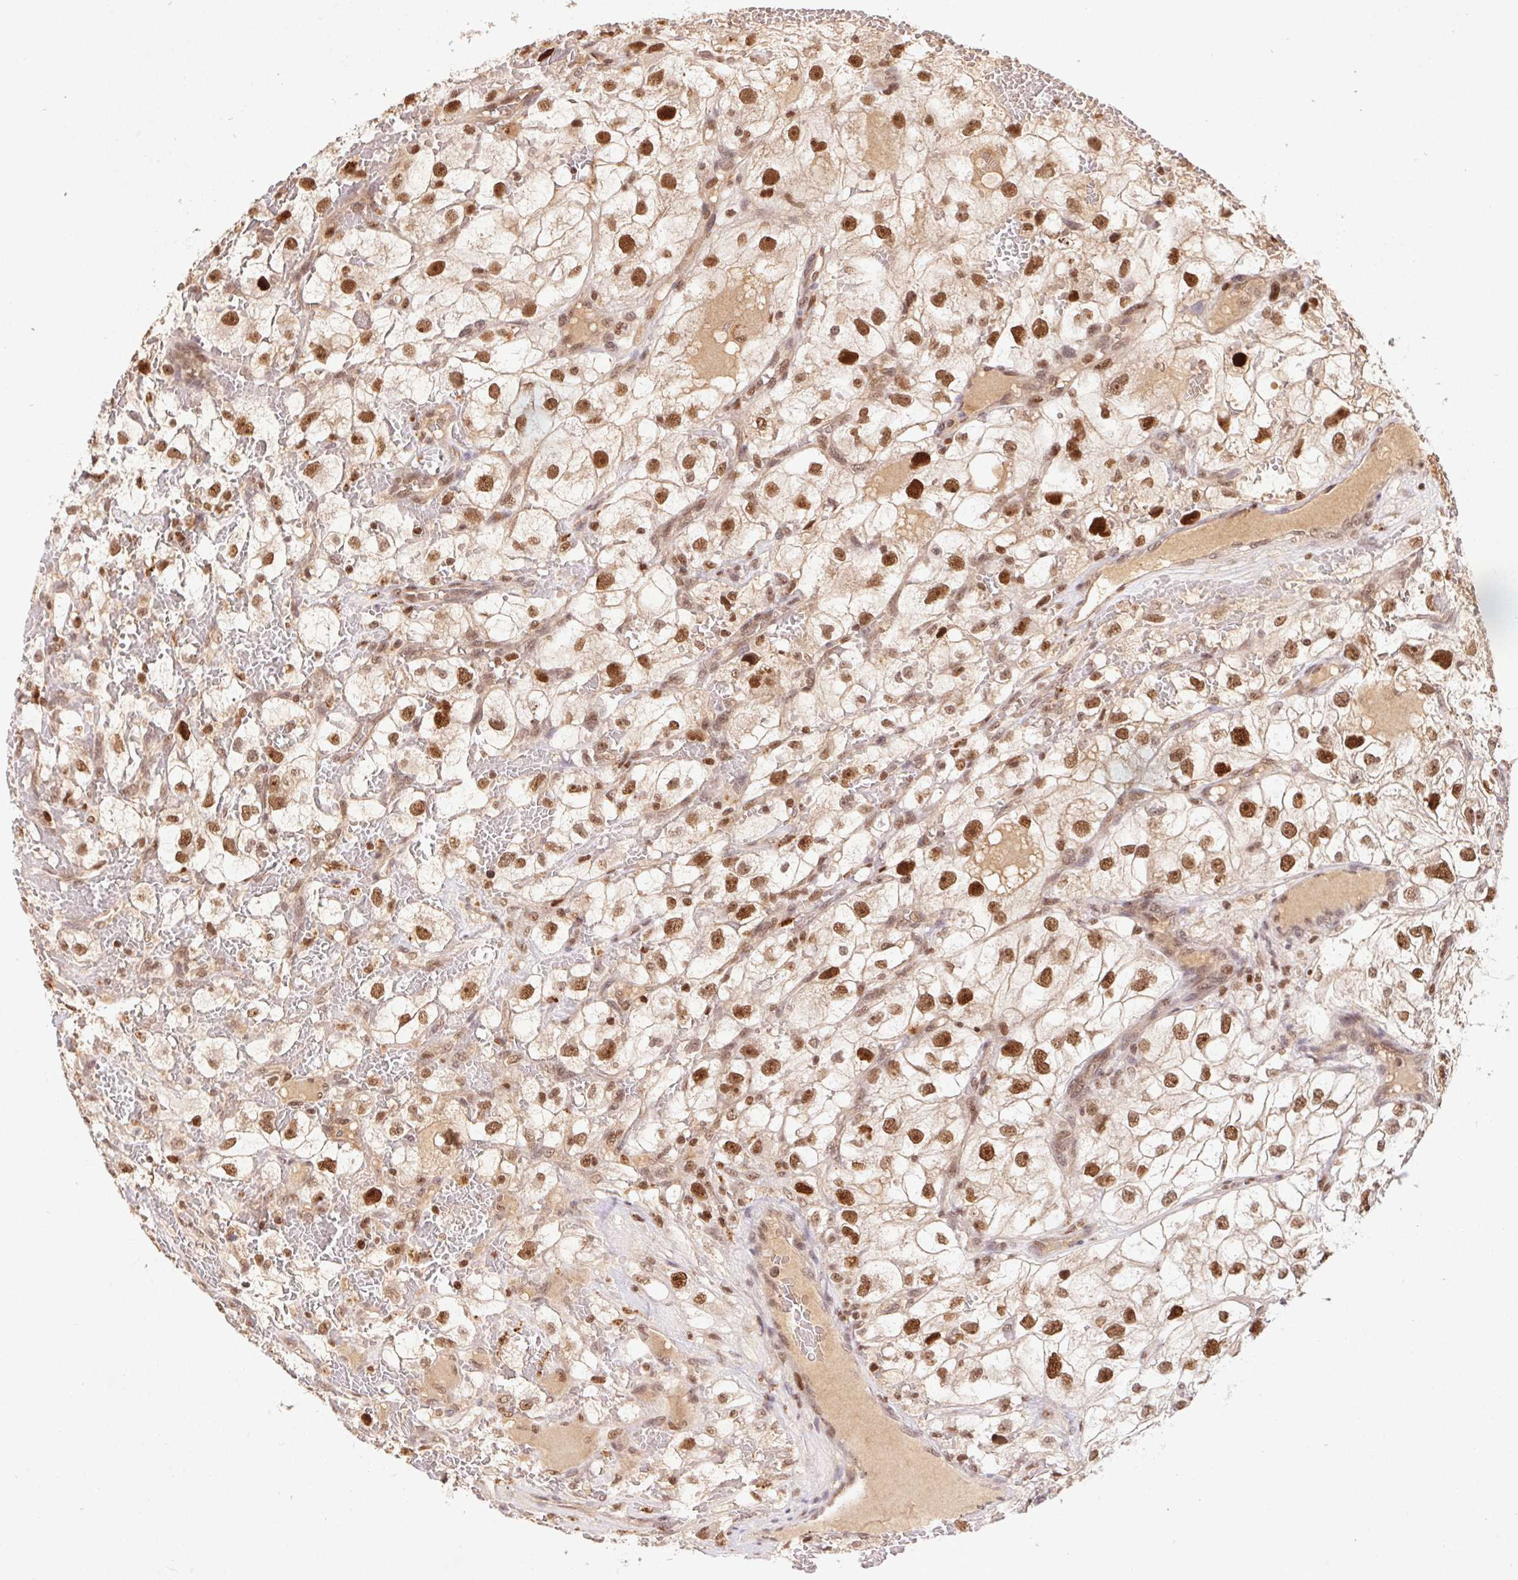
{"staining": {"intensity": "strong", "quantity": ">75%", "location": "nuclear"}, "tissue": "renal cancer", "cell_type": "Tumor cells", "image_type": "cancer", "snomed": [{"axis": "morphology", "description": "Adenocarcinoma, NOS"}, {"axis": "topography", "description": "Kidney"}], "caption": "A histopathology image of adenocarcinoma (renal) stained for a protein demonstrates strong nuclear brown staining in tumor cells.", "gene": "POLD3", "patient": {"sex": "male", "age": 59}}